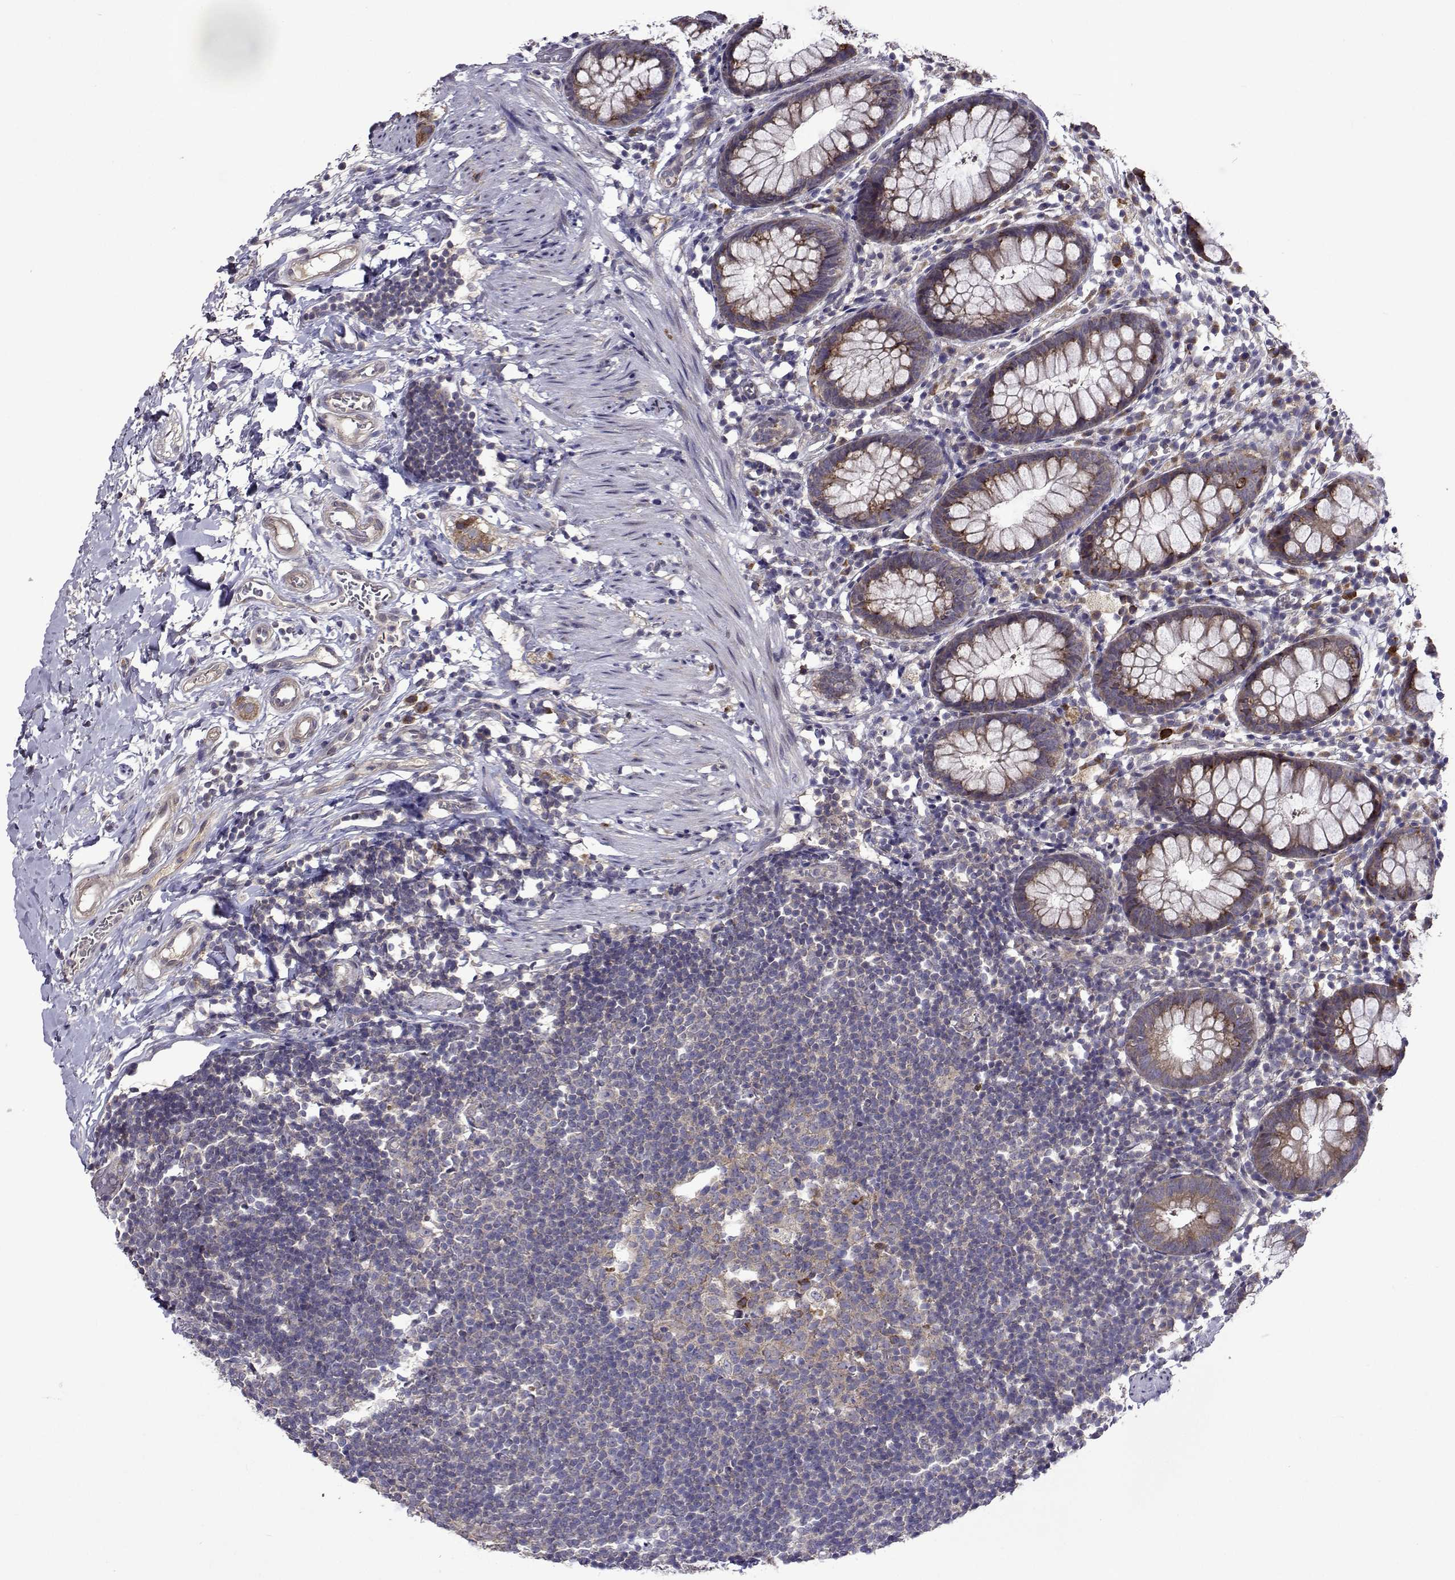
{"staining": {"intensity": "weak", "quantity": ">75%", "location": "cytoplasmic/membranous"}, "tissue": "rectum", "cell_type": "Glandular cells", "image_type": "normal", "snomed": [{"axis": "morphology", "description": "Normal tissue, NOS"}, {"axis": "topography", "description": "Rectum"}], "caption": "Protein staining demonstrates weak cytoplasmic/membranous positivity in about >75% of glandular cells in normal rectum. The staining was performed using DAB (3,3'-diaminobenzidine), with brown indicating positive protein expression. Nuclei are stained blue with hematoxylin.", "gene": "TARBP2", "patient": {"sex": "female", "age": 62}}